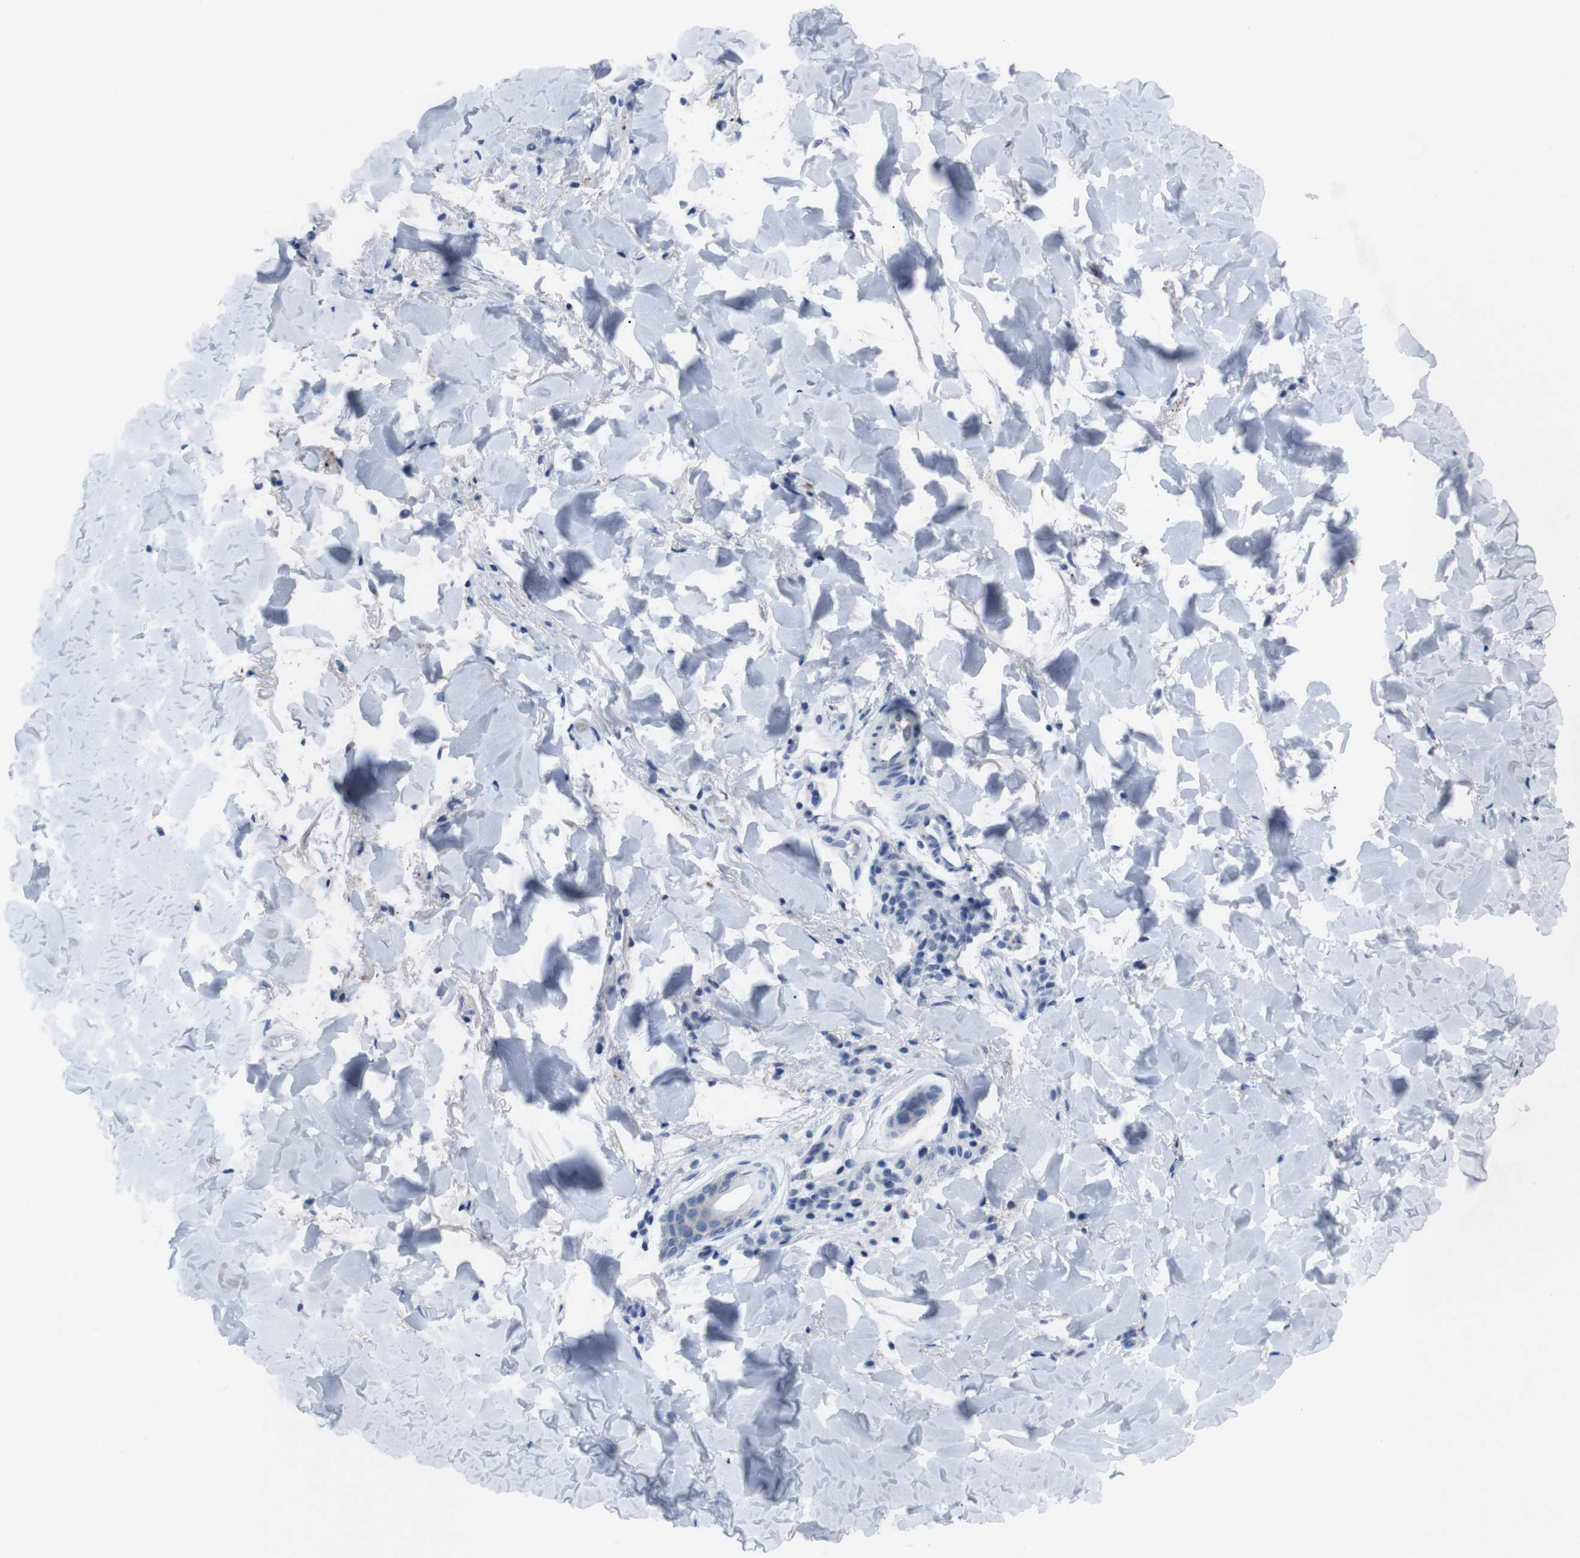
{"staining": {"intensity": "negative", "quantity": "none", "location": "none"}, "tissue": "skin", "cell_type": "Fibroblasts", "image_type": "normal", "snomed": [{"axis": "morphology", "description": "Normal tissue, NOS"}, {"axis": "topography", "description": "Skin"}], "caption": "IHC image of unremarkable skin stained for a protein (brown), which exhibits no expression in fibroblasts.", "gene": "IRF4", "patient": {"sex": "male", "age": 16}}